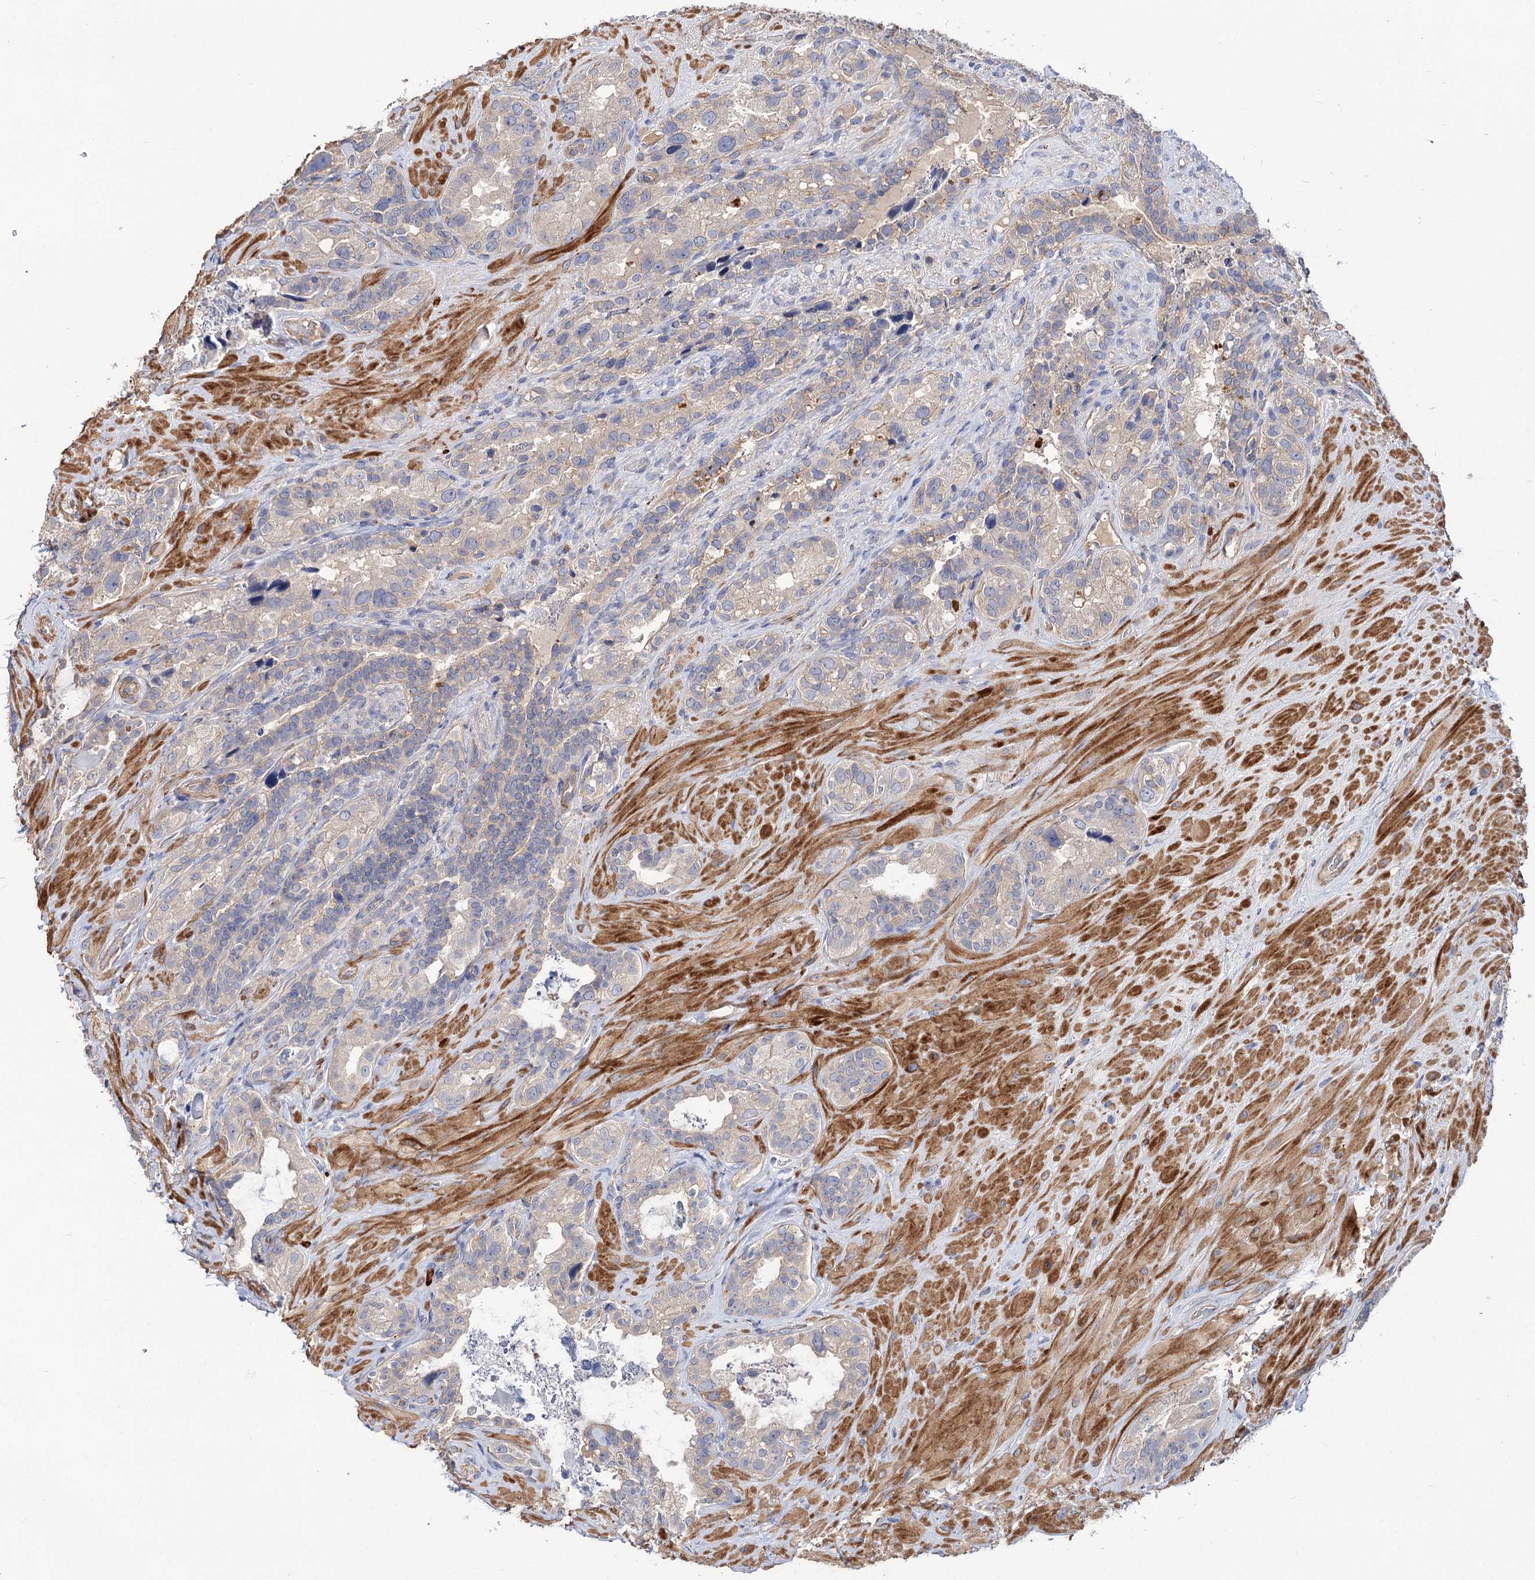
{"staining": {"intensity": "negative", "quantity": "none", "location": "none"}, "tissue": "seminal vesicle", "cell_type": "Glandular cells", "image_type": "normal", "snomed": [{"axis": "morphology", "description": "Normal tissue, NOS"}, {"axis": "topography", "description": "Seminal veicle"}, {"axis": "topography", "description": "Peripheral nerve tissue"}], "caption": "Glandular cells show no significant staining in normal seminal vesicle. Brightfield microscopy of IHC stained with DAB (3,3'-diaminobenzidine) (brown) and hematoxylin (blue), captured at high magnification.", "gene": "NUDCD2", "patient": {"sex": "male", "age": 67}}